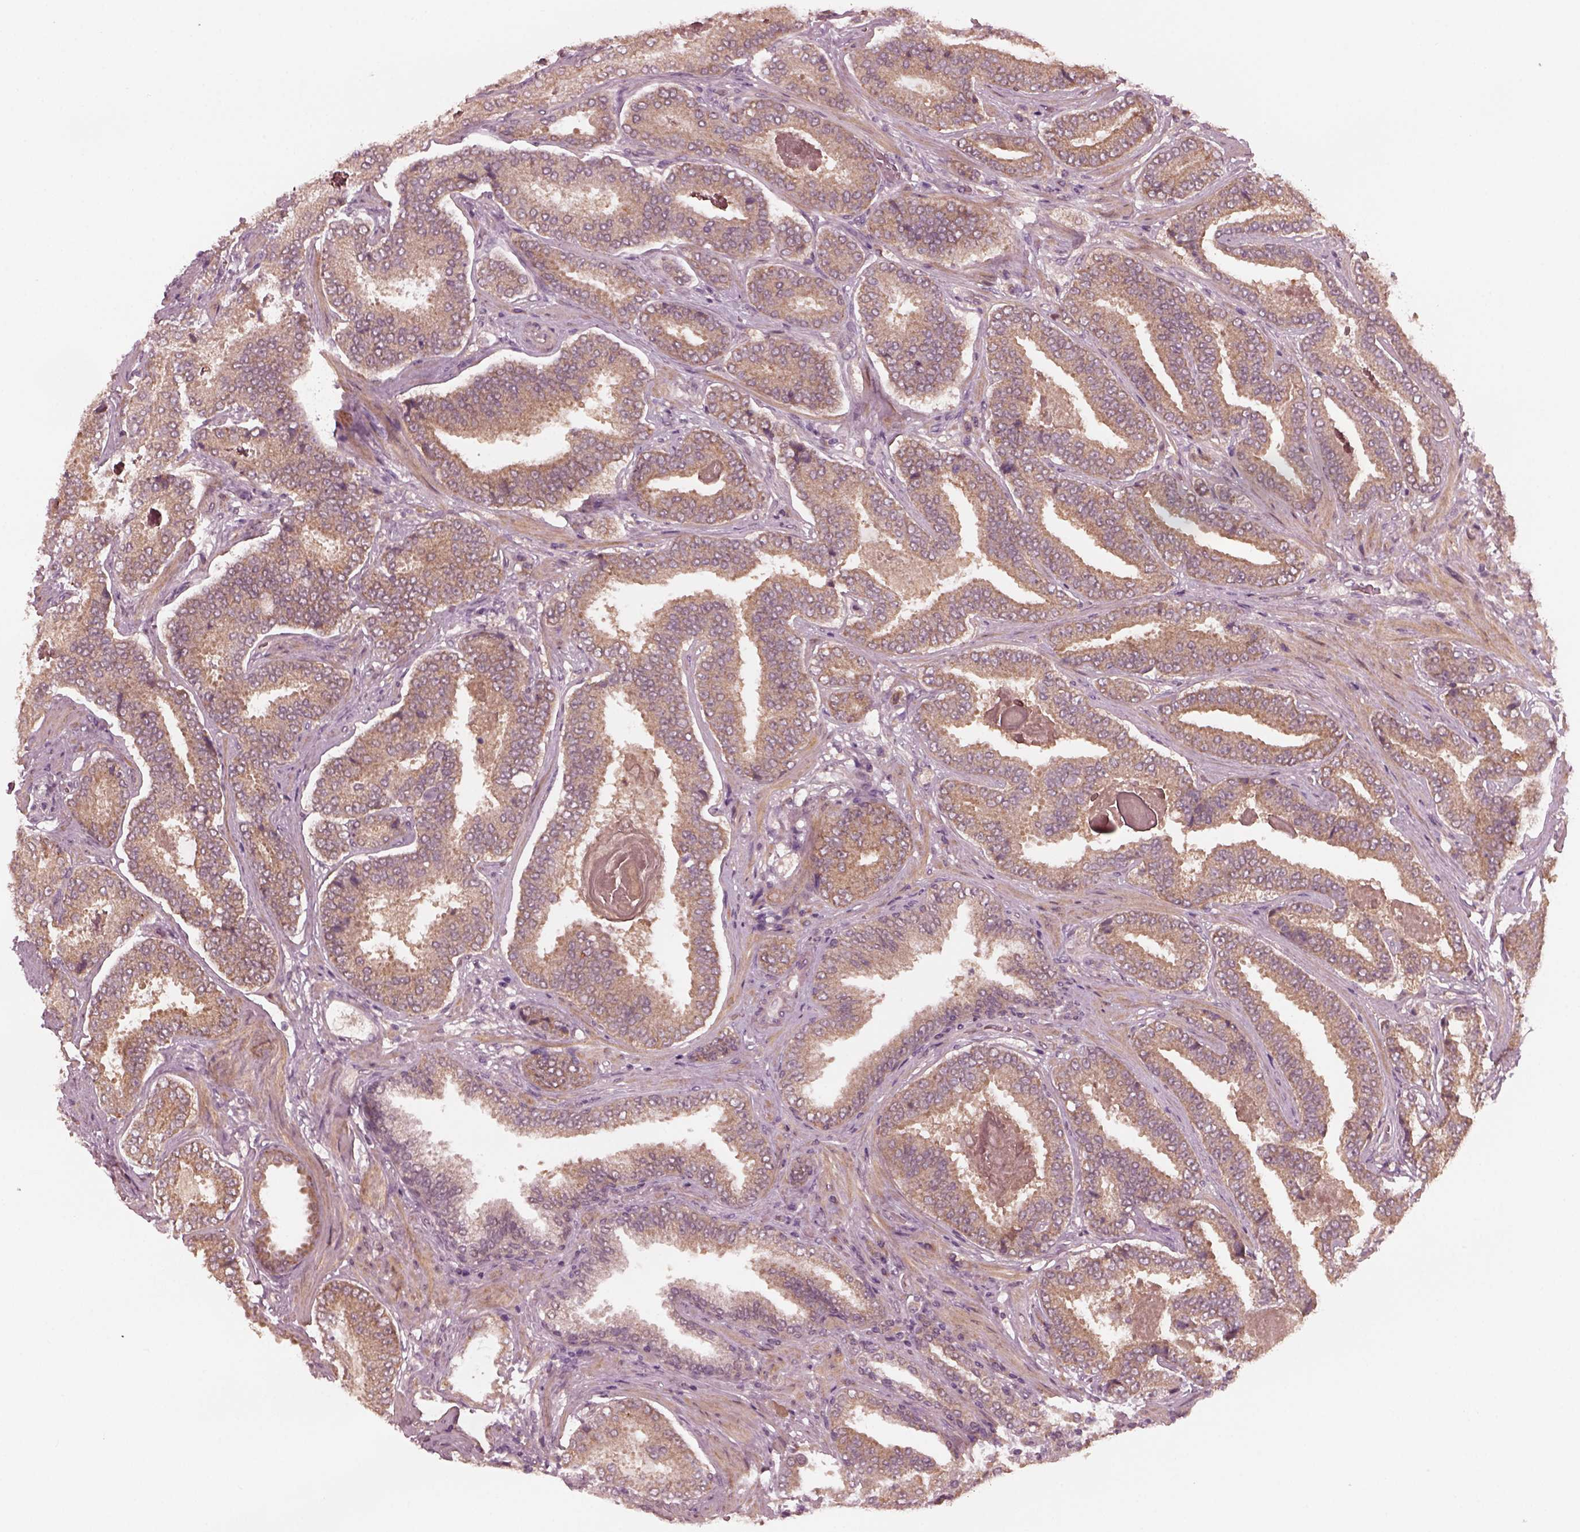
{"staining": {"intensity": "weak", "quantity": ">75%", "location": "cytoplasmic/membranous"}, "tissue": "prostate cancer", "cell_type": "Tumor cells", "image_type": "cancer", "snomed": [{"axis": "morphology", "description": "Adenocarcinoma, NOS"}, {"axis": "topography", "description": "Prostate"}], "caption": "Prostate cancer stained for a protein demonstrates weak cytoplasmic/membranous positivity in tumor cells.", "gene": "FAF2", "patient": {"sex": "male", "age": 64}}